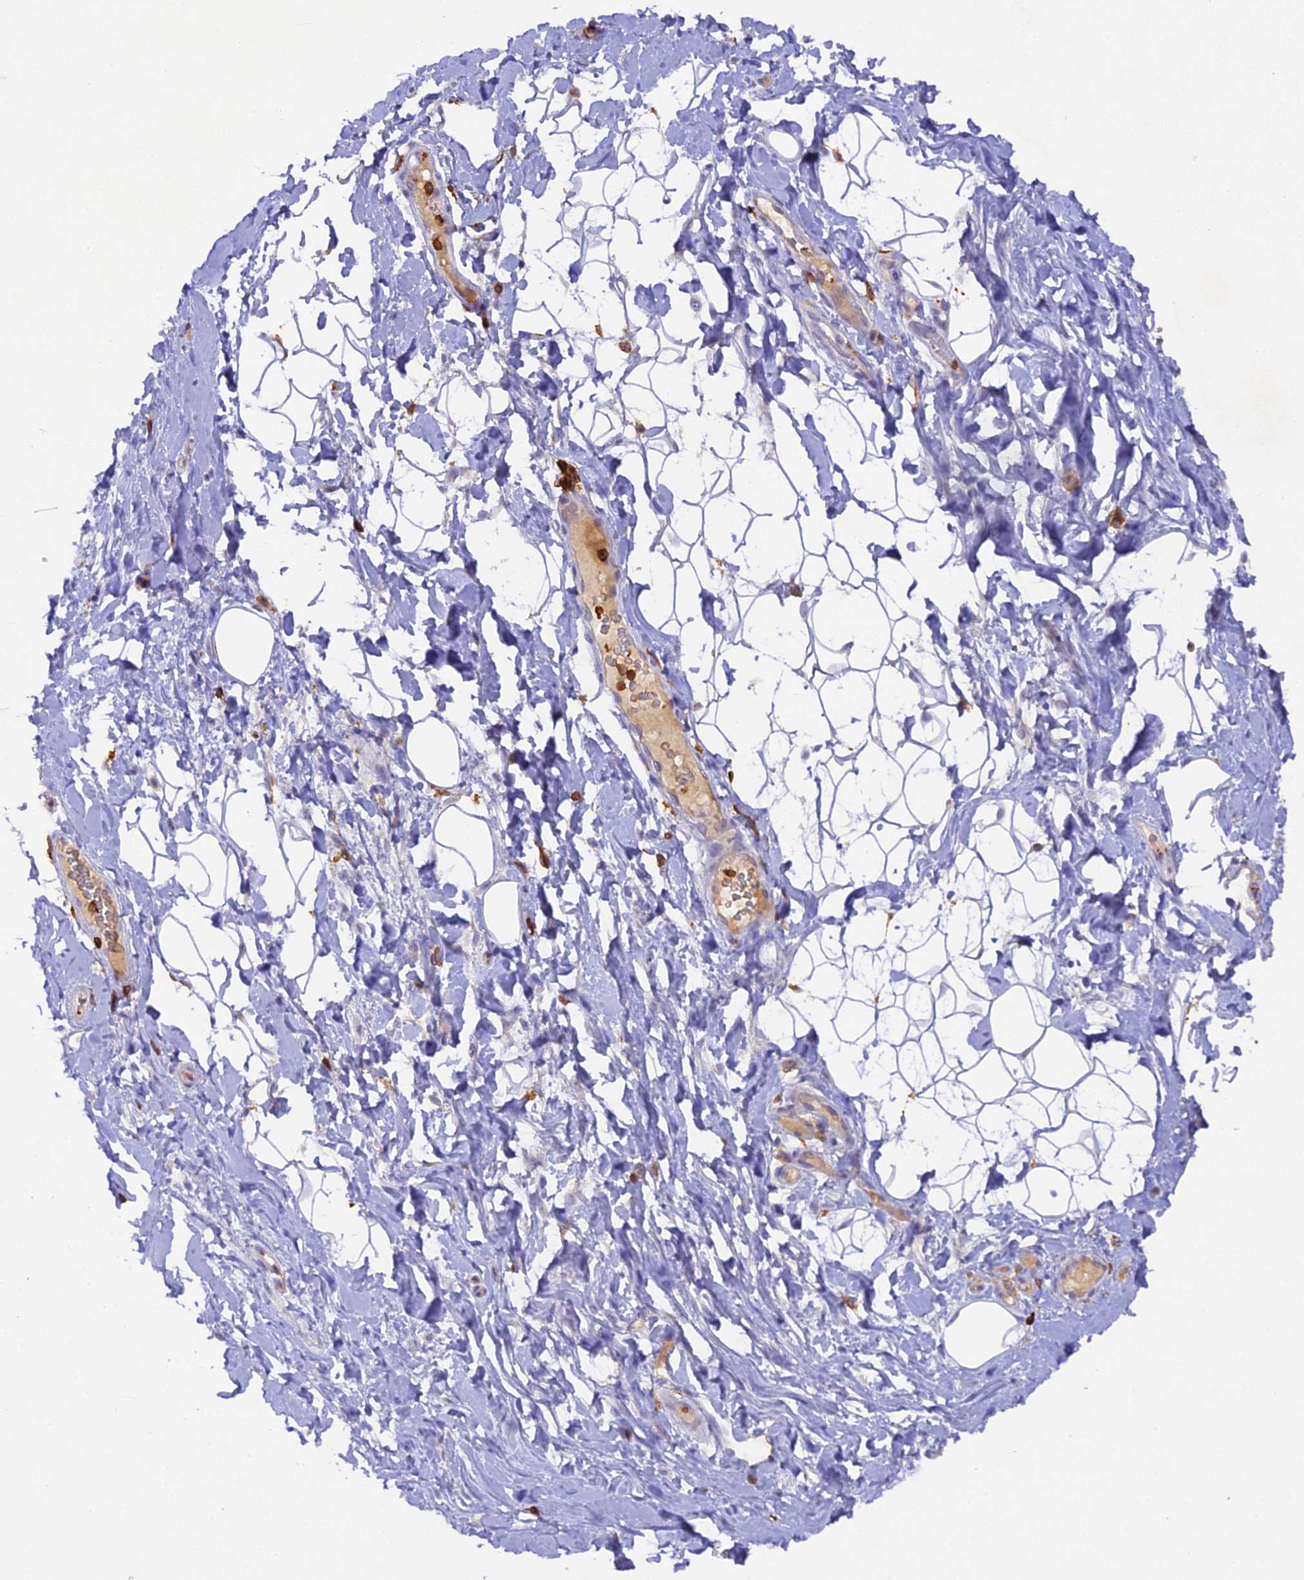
{"staining": {"intensity": "weak", "quantity": "<25%", "location": "cytoplasmic/membranous"}, "tissue": "adipose tissue", "cell_type": "Adipocytes", "image_type": "normal", "snomed": [{"axis": "morphology", "description": "Normal tissue, NOS"}, {"axis": "topography", "description": "Breast"}], "caption": "DAB immunohistochemical staining of normal human adipose tissue reveals no significant staining in adipocytes.", "gene": "FYB1", "patient": {"sex": "female", "age": 26}}